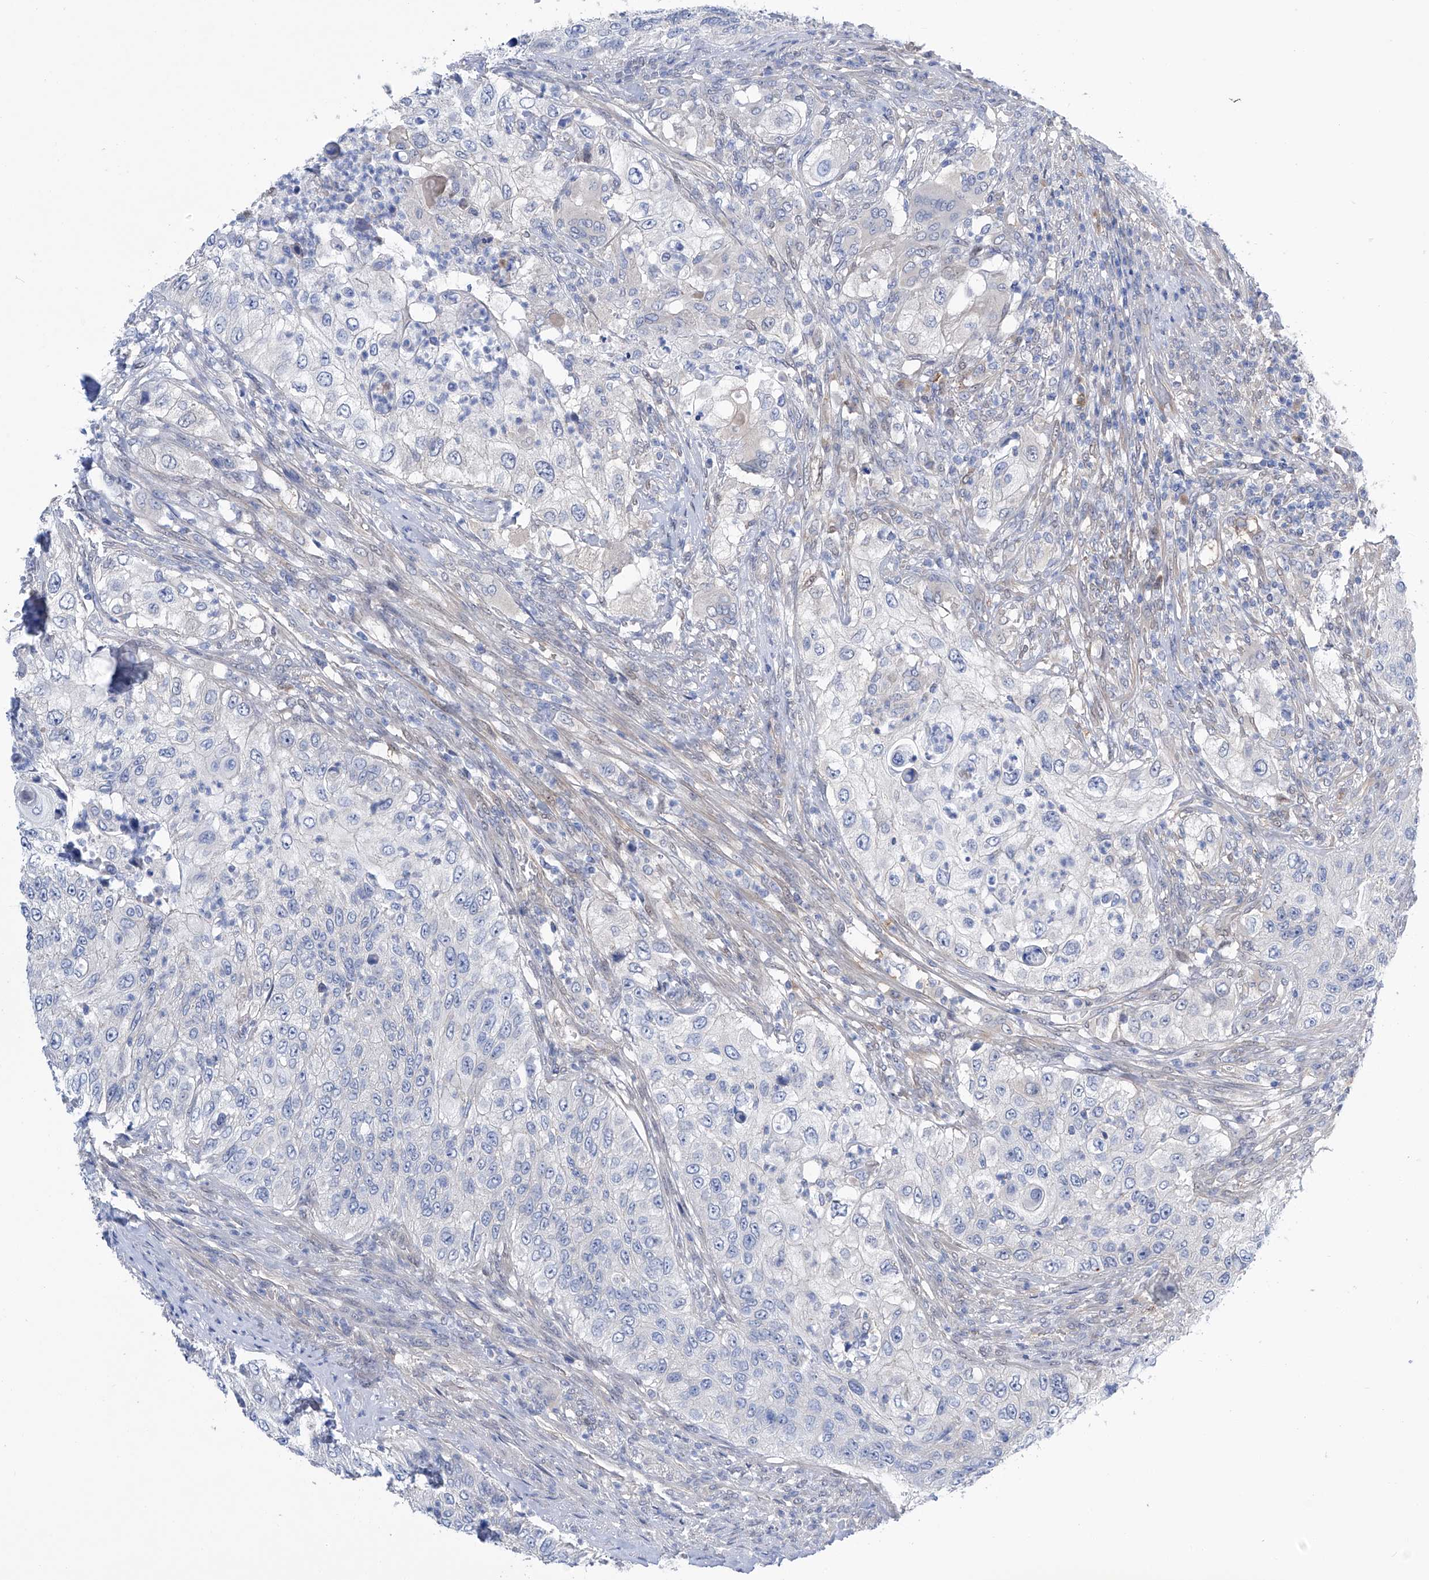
{"staining": {"intensity": "negative", "quantity": "none", "location": "none"}, "tissue": "urothelial cancer", "cell_type": "Tumor cells", "image_type": "cancer", "snomed": [{"axis": "morphology", "description": "Urothelial carcinoma, High grade"}, {"axis": "topography", "description": "Urinary bladder"}], "caption": "A micrograph of high-grade urothelial carcinoma stained for a protein demonstrates no brown staining in tumor cells.", "gene": "PGM3", "patient": {"sex": "female", "age": 60}}